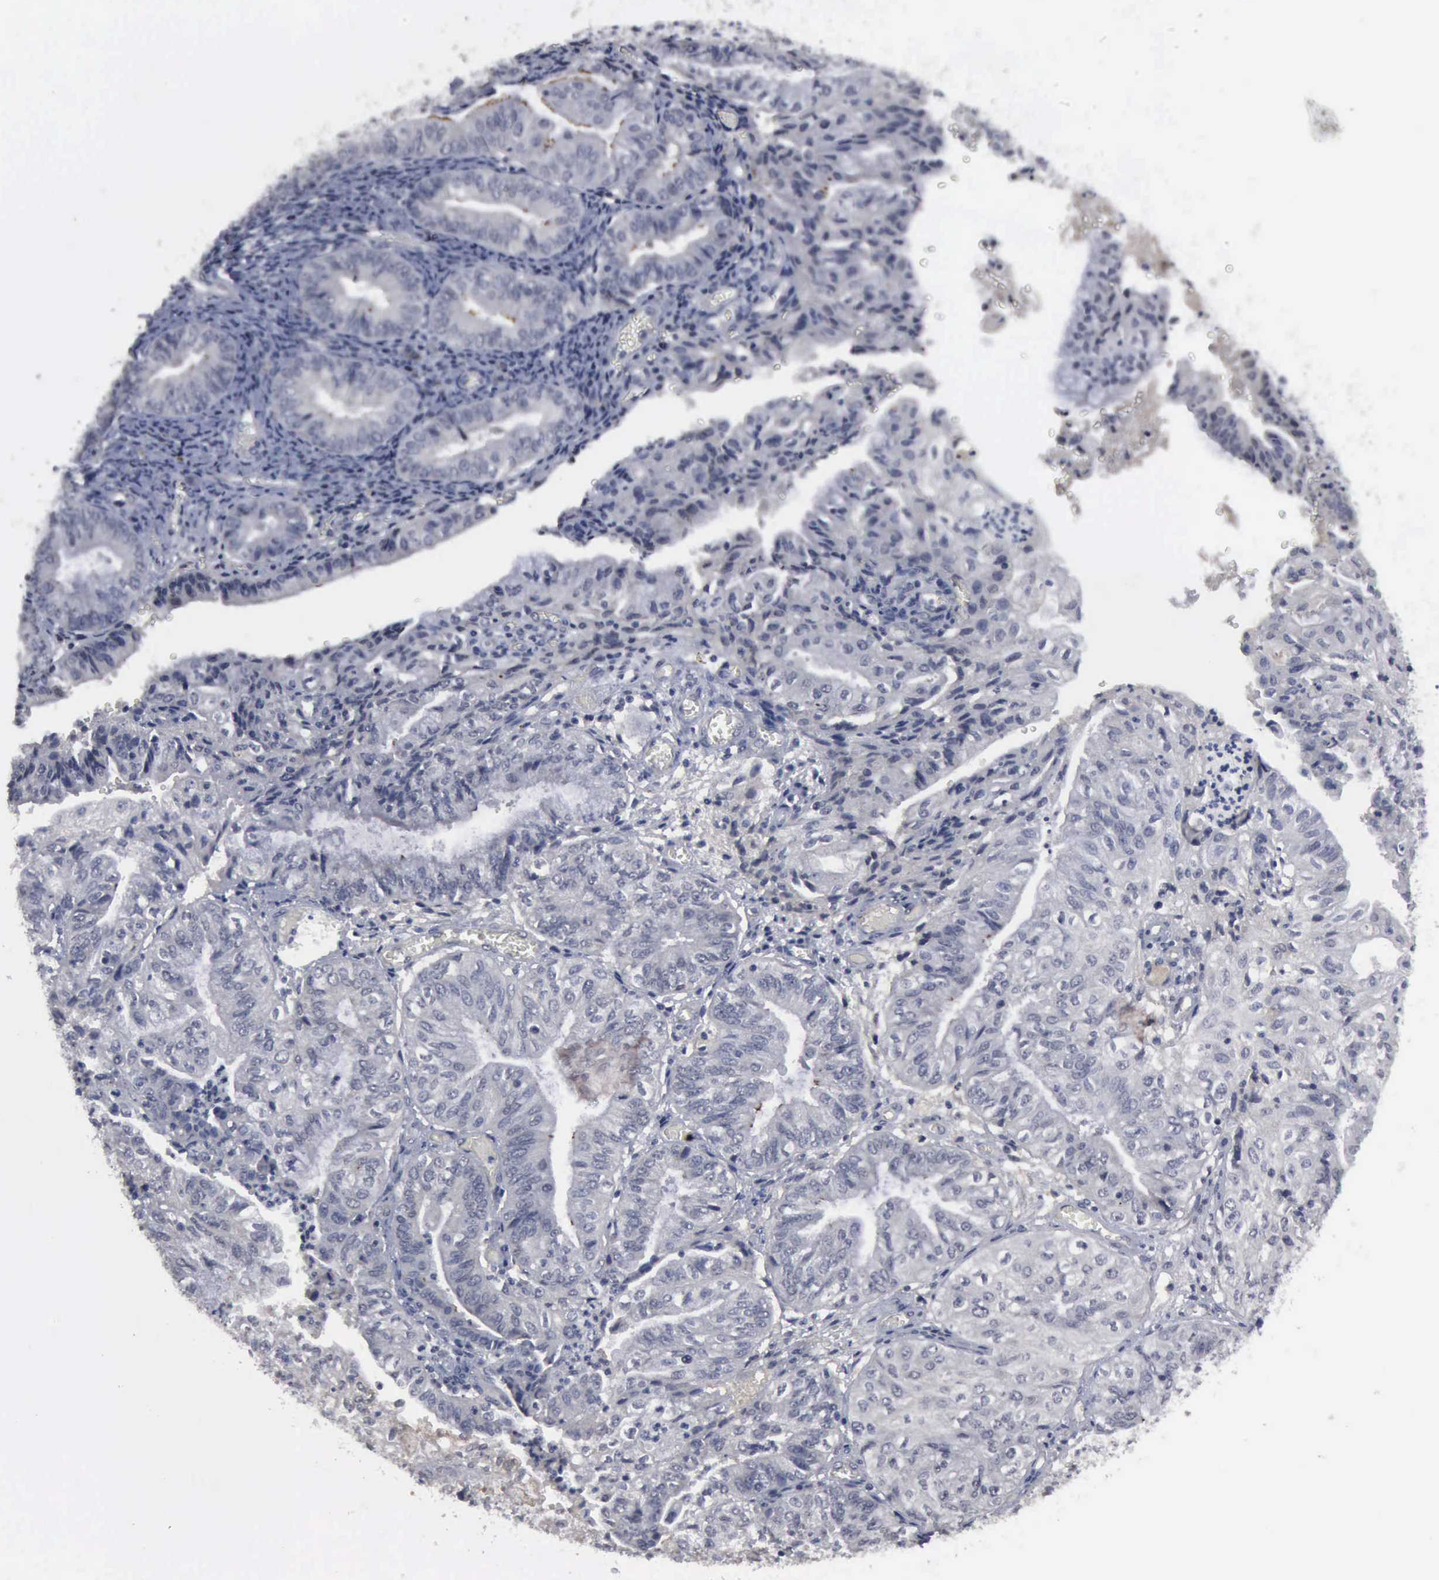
{"staining": {"intensity": "negative", "quantity": "none", "location": "none"}, "tissue": "endometrial cancer", "cell_type": "Tumor cells", "image_type": "cancer", "snomed": [{"axis": "morphology", "description": "Adenocarcinoma, NOS"}, {"axis": "topography", "description": "Endometrium"}], "caption": "This photomicrograph is of endometrial cancer stained with IHC to label a protein in brown with the nuclei are counter-stained blue. There is no positivity in tumor cells.", "gene": "MYO18B", "patient": {"sex": "female", "age": 55}}